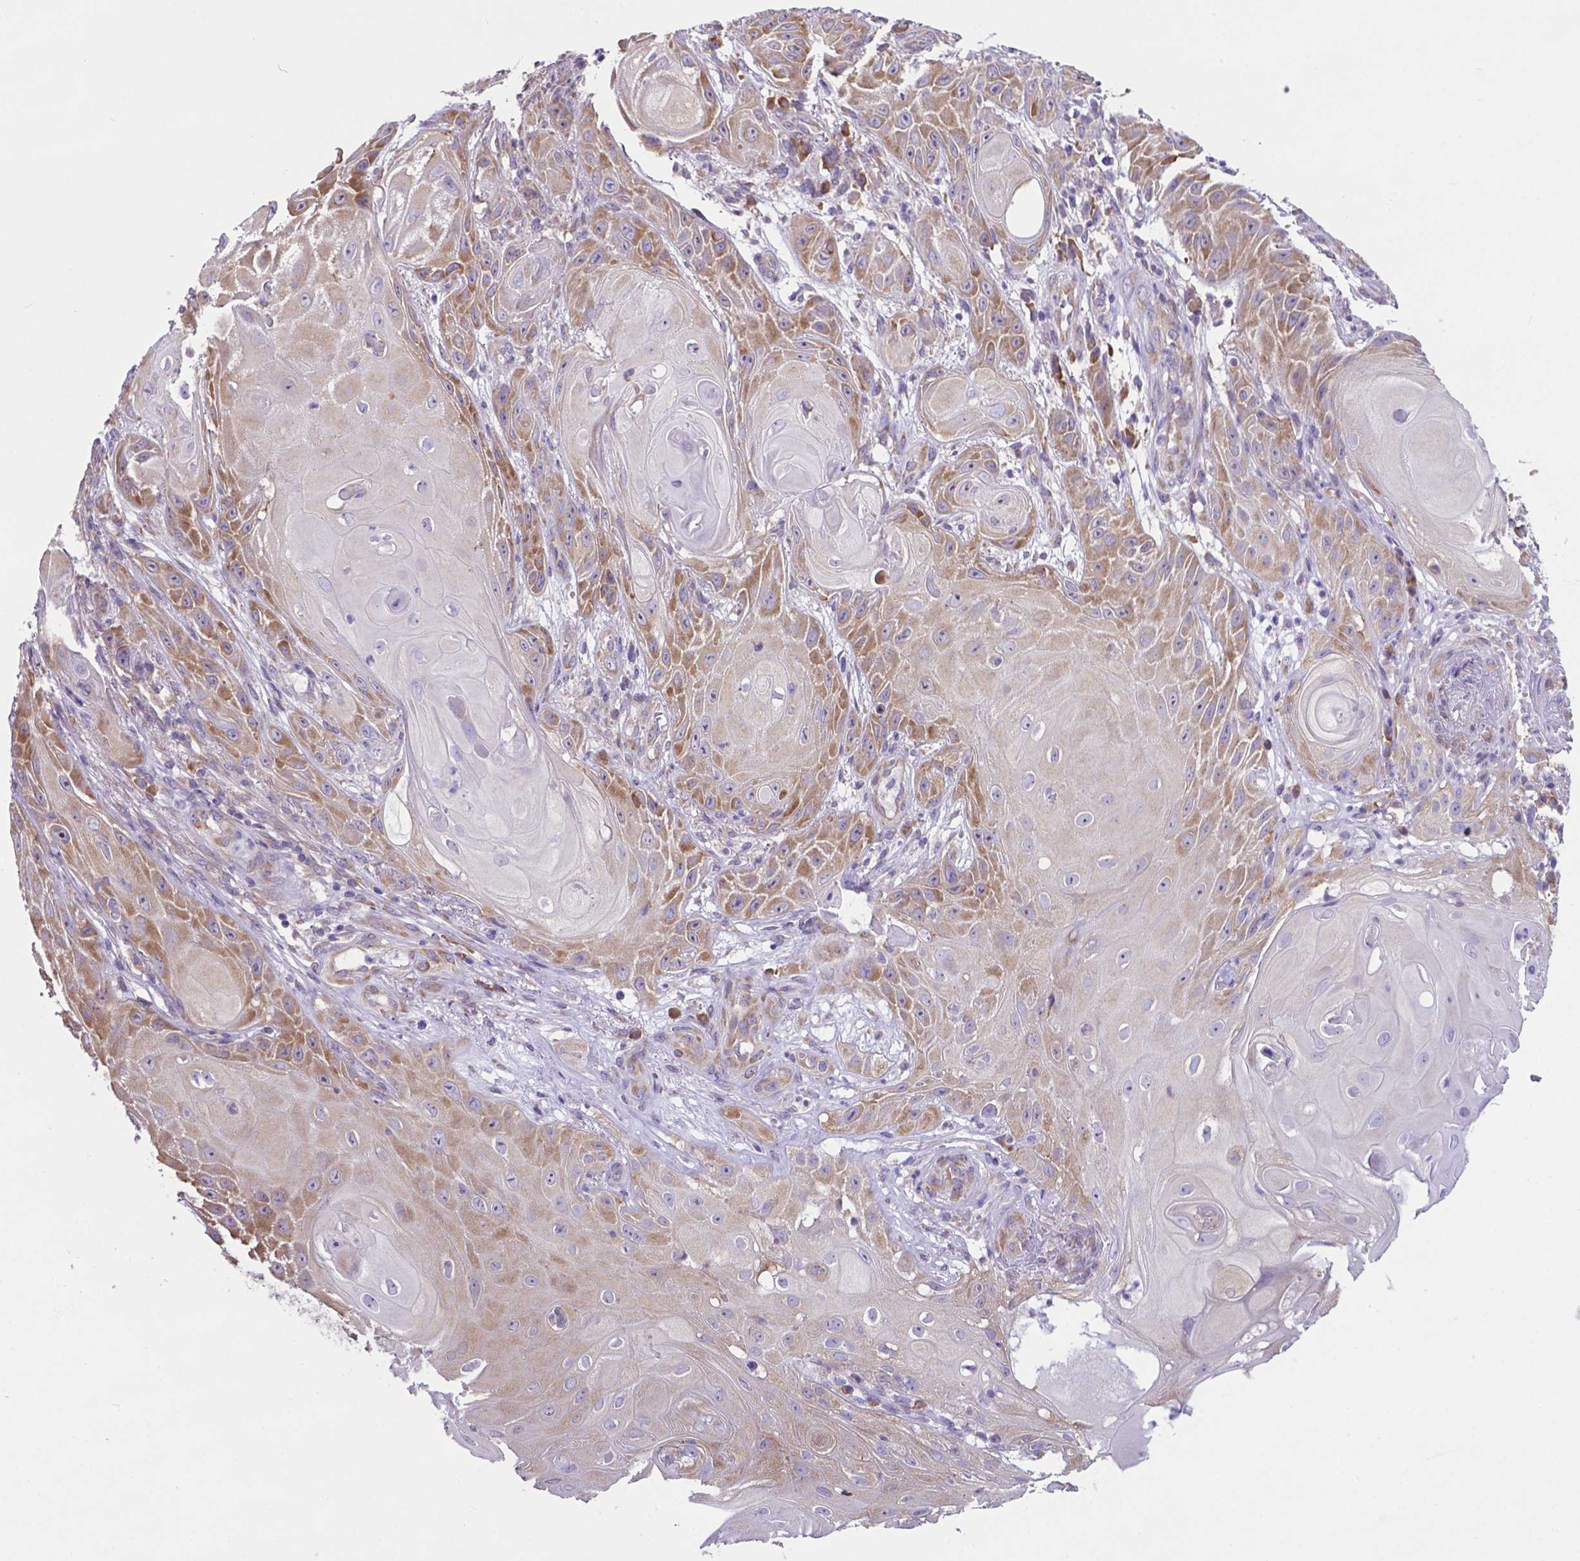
{"staining": {"intensity": "moderate", "quantity": ">75%", "location": "cytoplasmic/membranous"}, "tissue": "skin cancer", "cell_type": "Tumor cells", "image_type": "cancer", "snomed": [{"axis": "morphology", "description": "Squamous cell carcinoma, NOS"}, {"axis": "topography", "description": "Skin"}], "caption": "An IHC micrograph of neoplastic tissue is shown. Protein staining in brown labels moderate cytoplasmic/membranous positivity in squamous cell carcinoma (skin) within tumor cells.", "gene": "RPL6", "patient": {"sex": "male", "age": 62}}